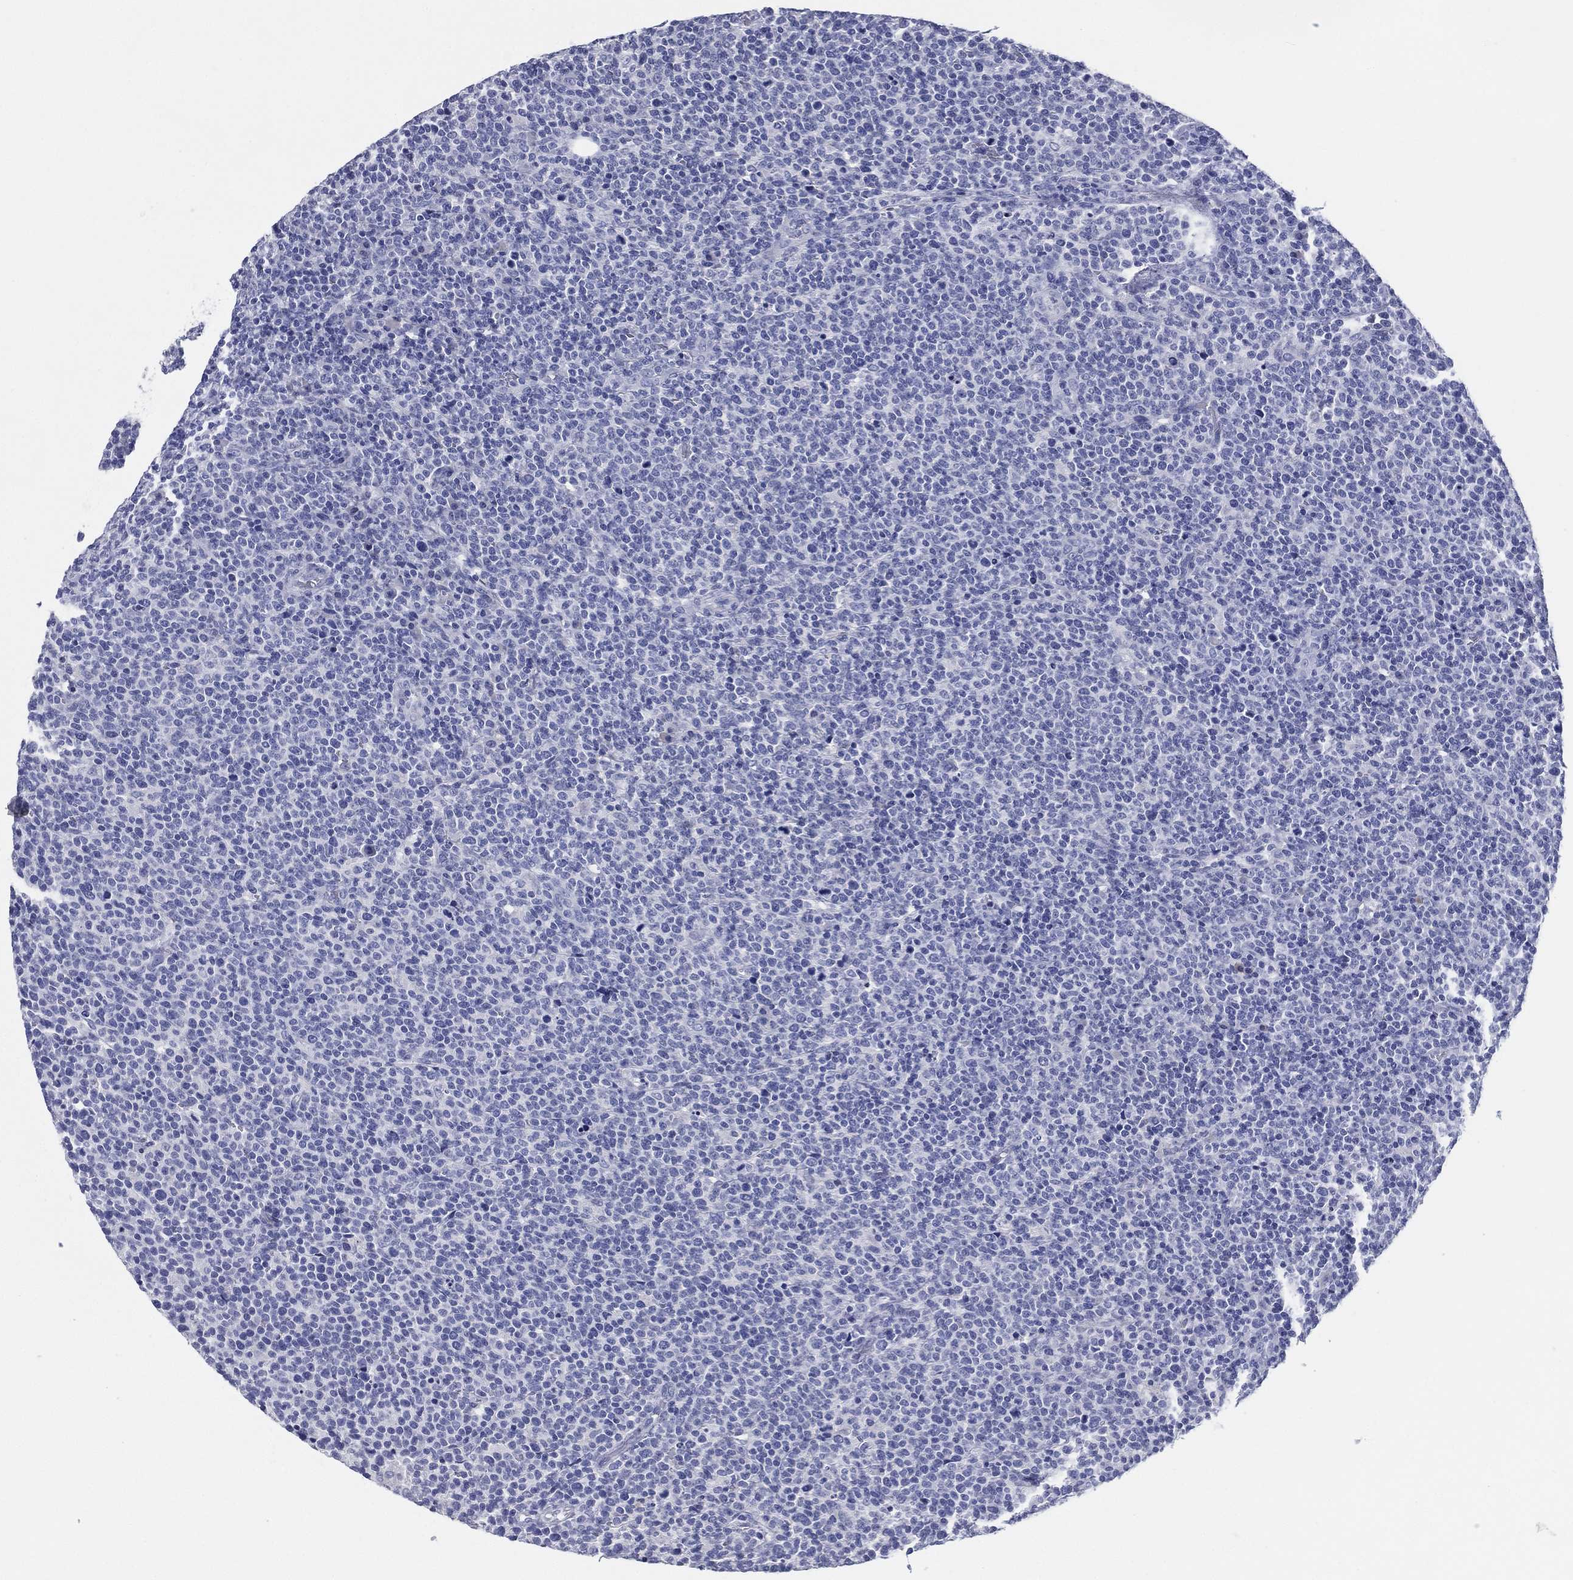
{"staining": {"intensity": "negative", "quantity": "none", "location": "none"}, "tissue": "lymphoma", "cell_type": "Tumor cells", "image_type": "cancer", "snomed": [{"axis": "morphology", "description": "Malignant lymphoma, non-Hodgkin's type, High grade"}, {"axis": "topography", "description": "Lymph node"}], "caption": "The immunohistochemistry micrograph has no significant staining in tumor cells of lymphoma tissue. Brightfield microscopy of immunohistochemistry stained with DAB (3,3'-diaminobenzidine) (brown) and hematoxylin (blue), captured at high magnification.", "gene": "TFAP2A", "patient": {"sex": "male", "age": 61}}